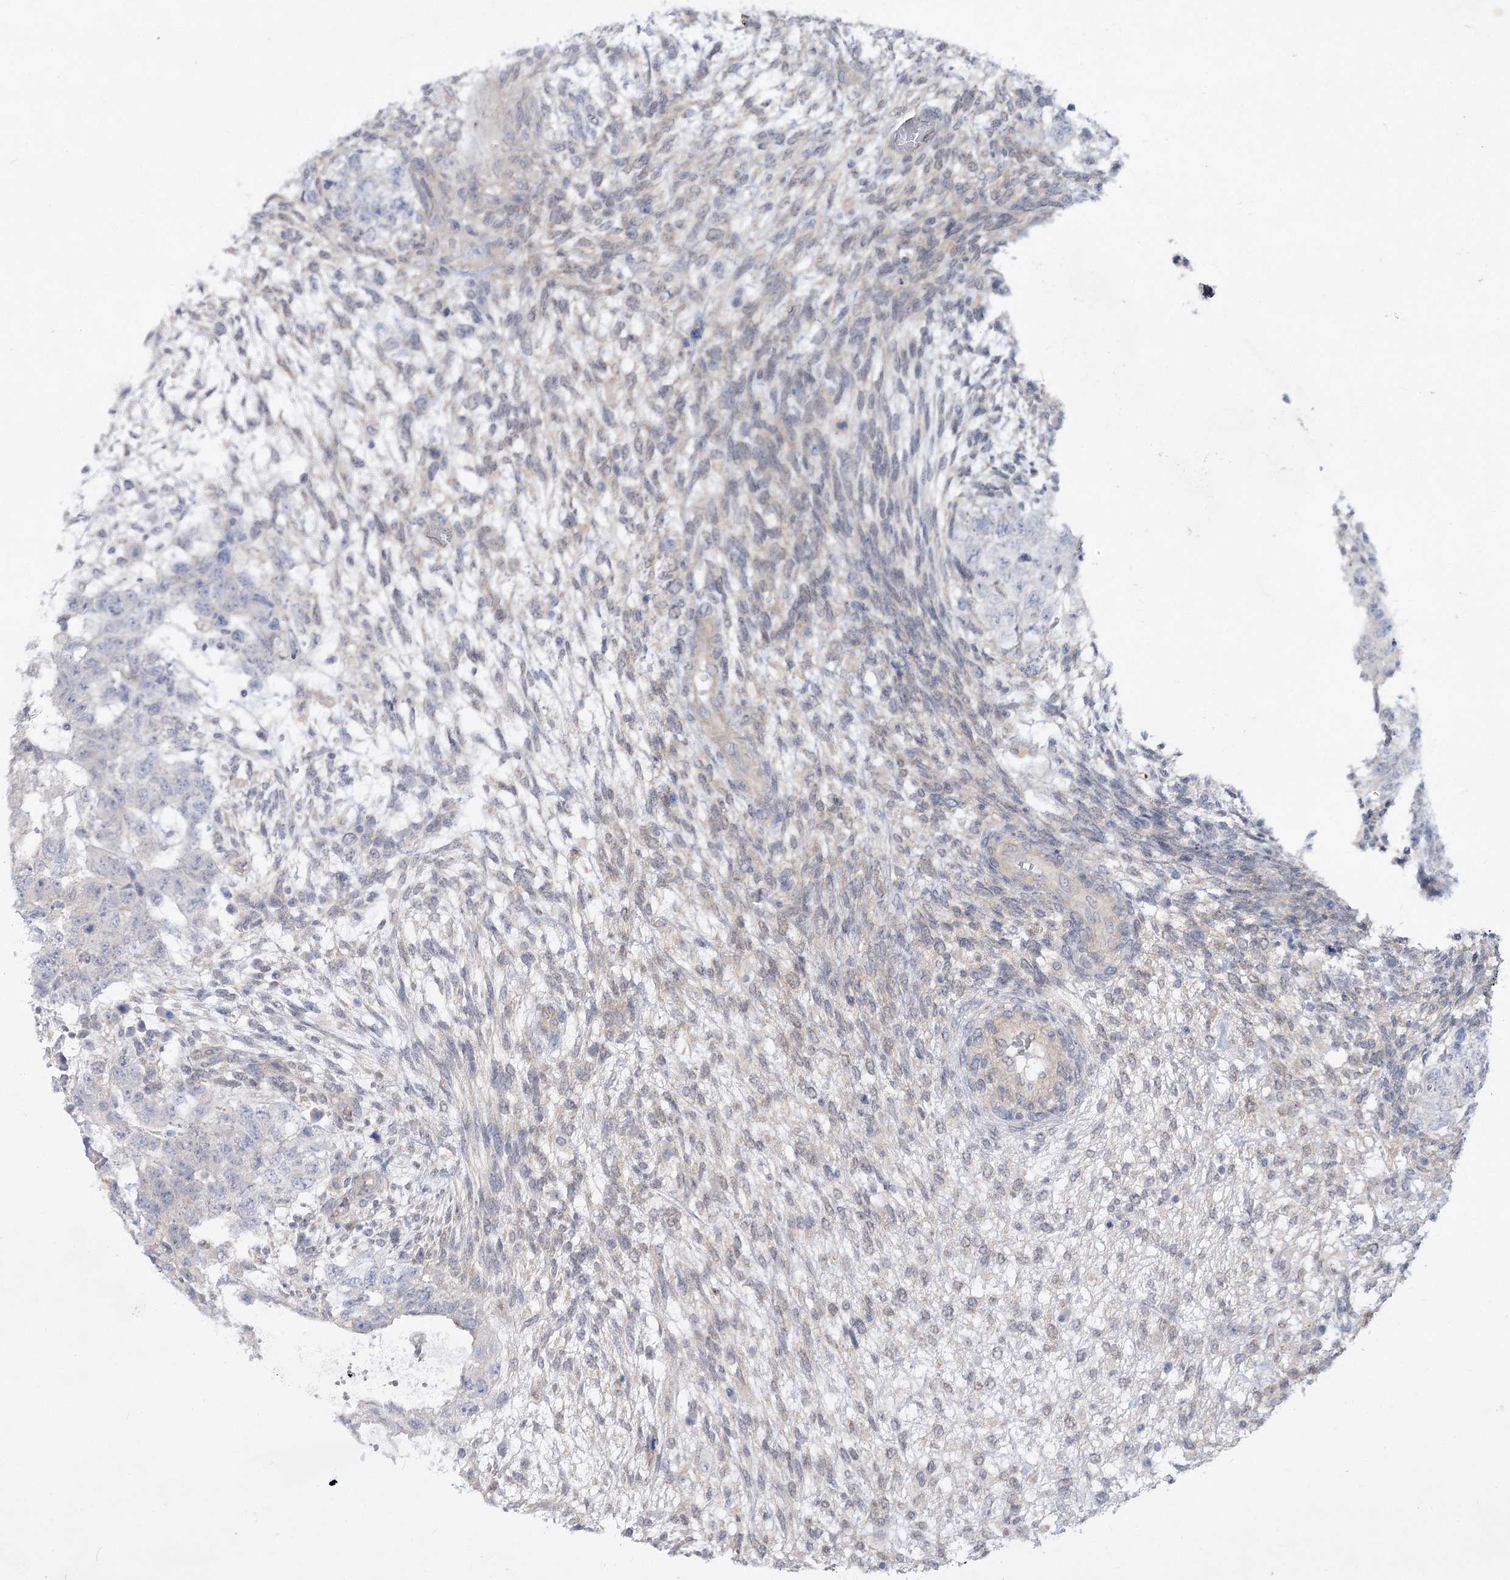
{"staining": {"intensity": "negative", "quantity": "none", "location": "none"}, "tissue": "testis cancer", "cell_type": "Tumor cells", "image_type": "cancer", "snomed": [{"axis": "morphology", "description": "Normal tissue, NOS"}, {"axis": "morphology", "description": "Carcinoma, Embryonal, NOS"}, {"axis": "topography", "description": "Testis"}], "caption": "There is no significant expression in tumor cells of testis cancer.", "gene": "AAMDC", "patient": {"sex": "male", "age": 36}}